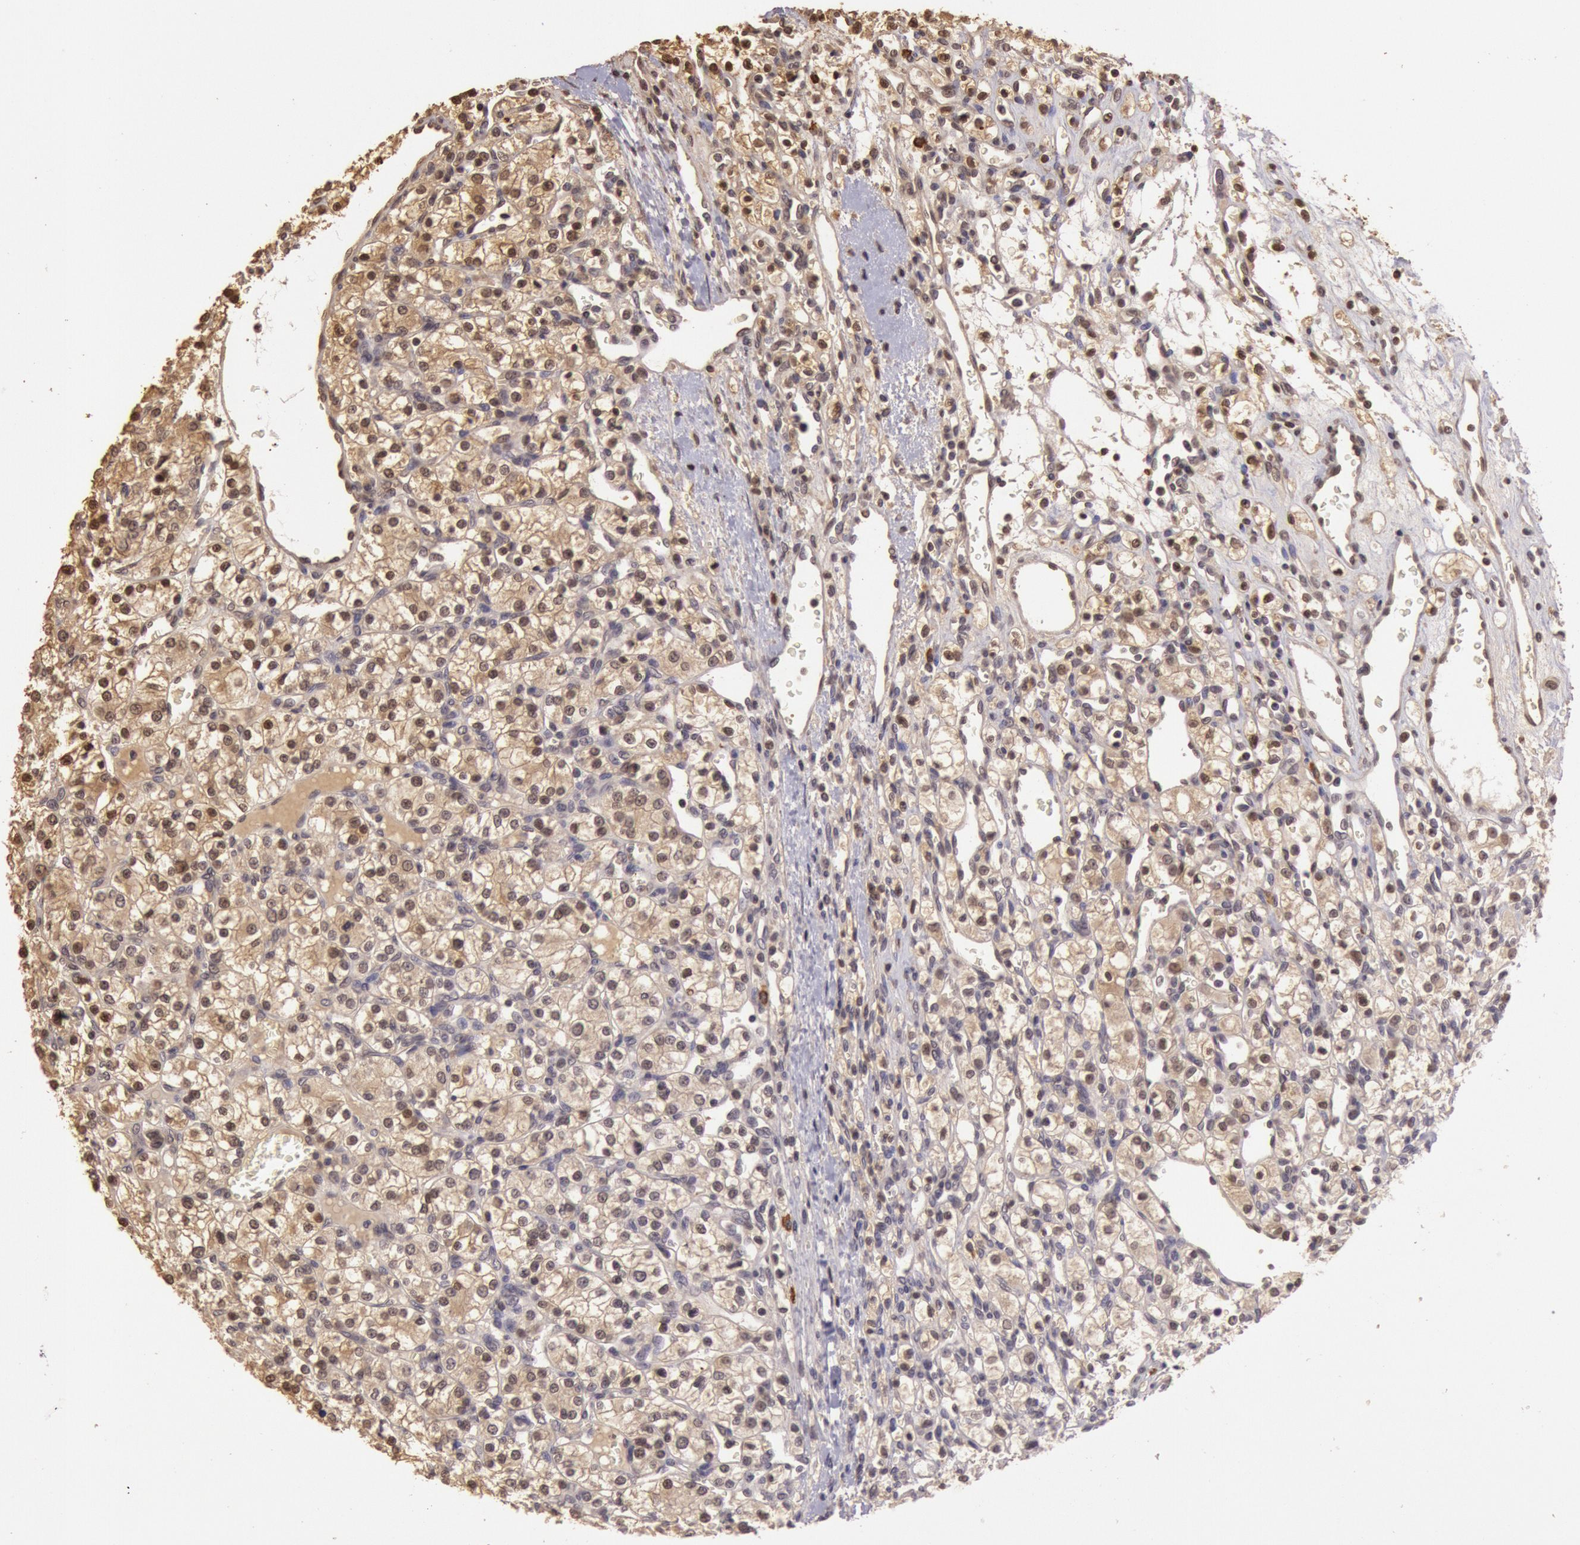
{"staining": {"intensity": "weak", "quantity": "25%-75%", "location": "cytoplasmic/membranous,nuclear"}, "tissue": "renal cancer", "cell_type": "Tumor cells", "image_type": "cancer", "snomed": [{"axis": "morphology", "description": "Adenocarcinoma, NOS"}, {"axis": "topography", "description": "Kidney"}], "caption": "Human renal cancer stained with a protein marker shows weak staining in tumor cells.", "gene": "SOD1", "patient": {"sex": "female", "age": 62}}